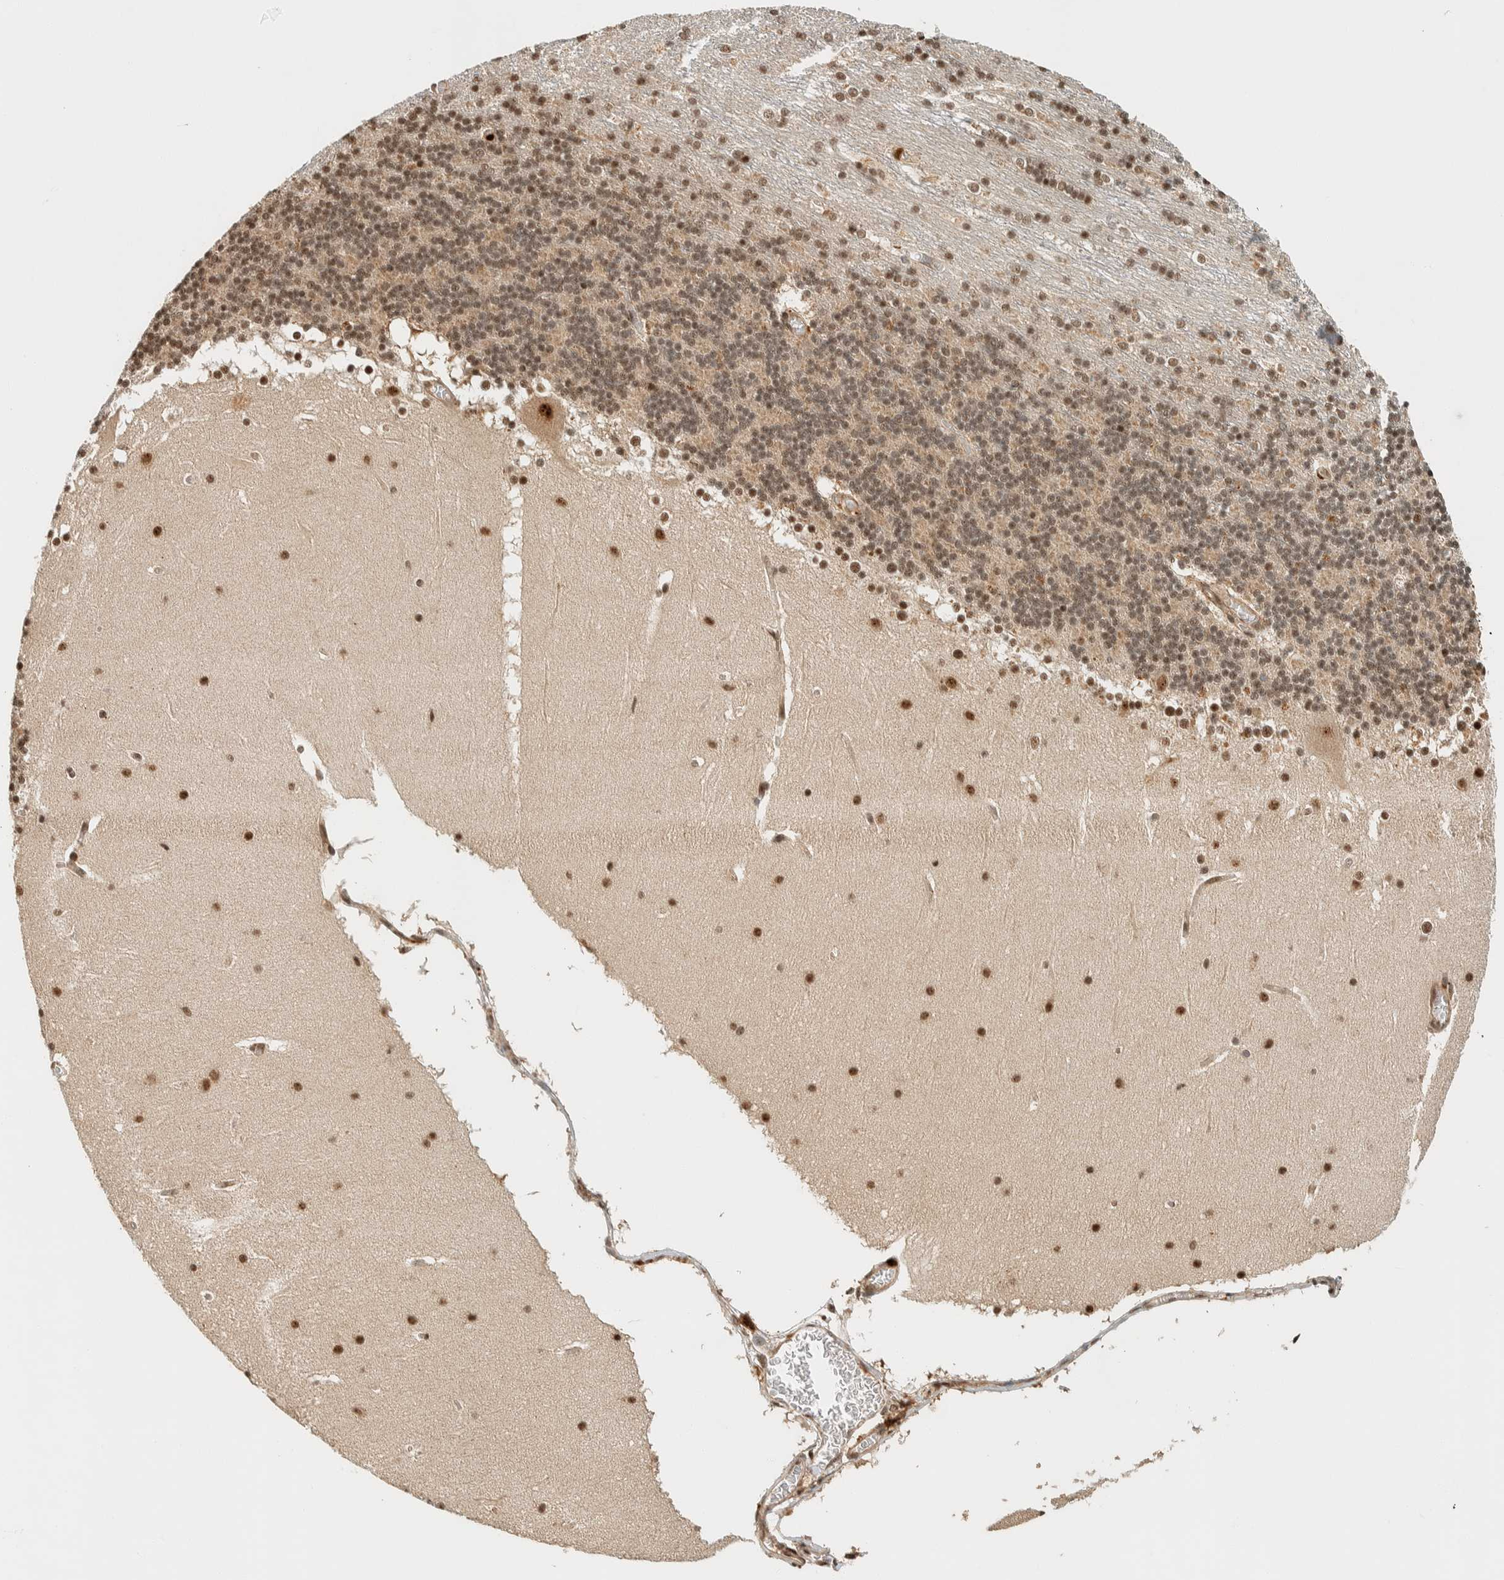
{"staining": {"intensity": "moderate", "quantity": ">75%", "location": "nuclear"}, "tissue": "cerebellum", "cell_type": "Cells in granular layer", "image_type": "normal", "snomed": [{"axis": "morphology", "description": "Normal tissue, NOS"}, {"axis": "topography", "description": "Cerebellum"}], "caption": "This micrograph reveals IHC staining of benign cerebellum, with medium moderate nuclear expression in about >75% of cells in granular layer.", "gene": "SIK1", "patient": {"sex": "female", "age": 19}}